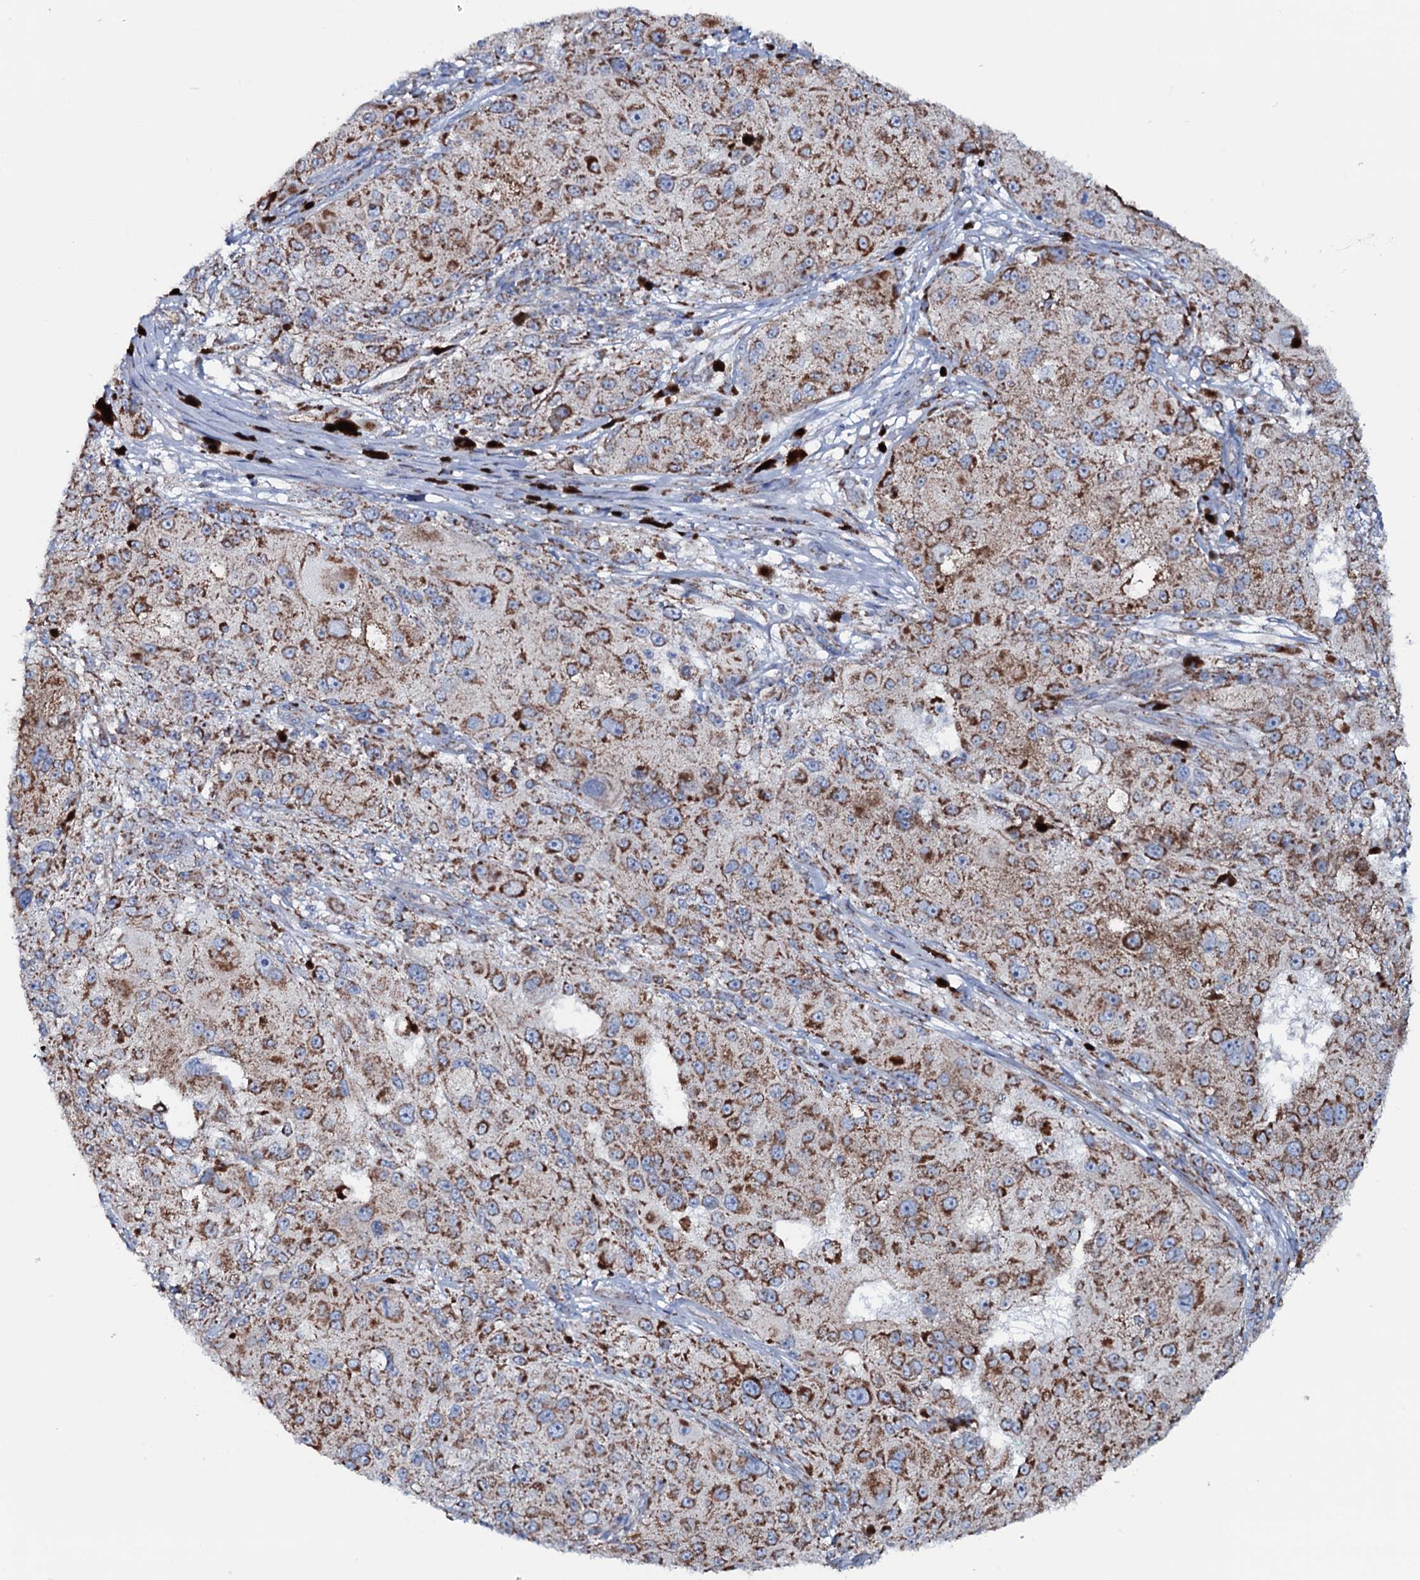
{"staining": {"intensity": "strong", "quantity": ">75%", "location": "cytoplasmic/membranous"}, "tissue": "melanoma", "cell_type": "Tumor cells", "image_type": "cancer", "snomed": [{"axis": "morphology", "description": "Necrosis, NOS"}, {"axis": "morphology", "description": "Malignant melanoma, NOS"}, {"axis": "topography", "description": "Skin"}], "caption": "This is an image of immunohistochemistry staining of melanoma, which shows strong staining in the cytoplasmic/membranous of tumor cells.", "gene": "MRPS35", "patient": {"sex": "female", "age": 87}}